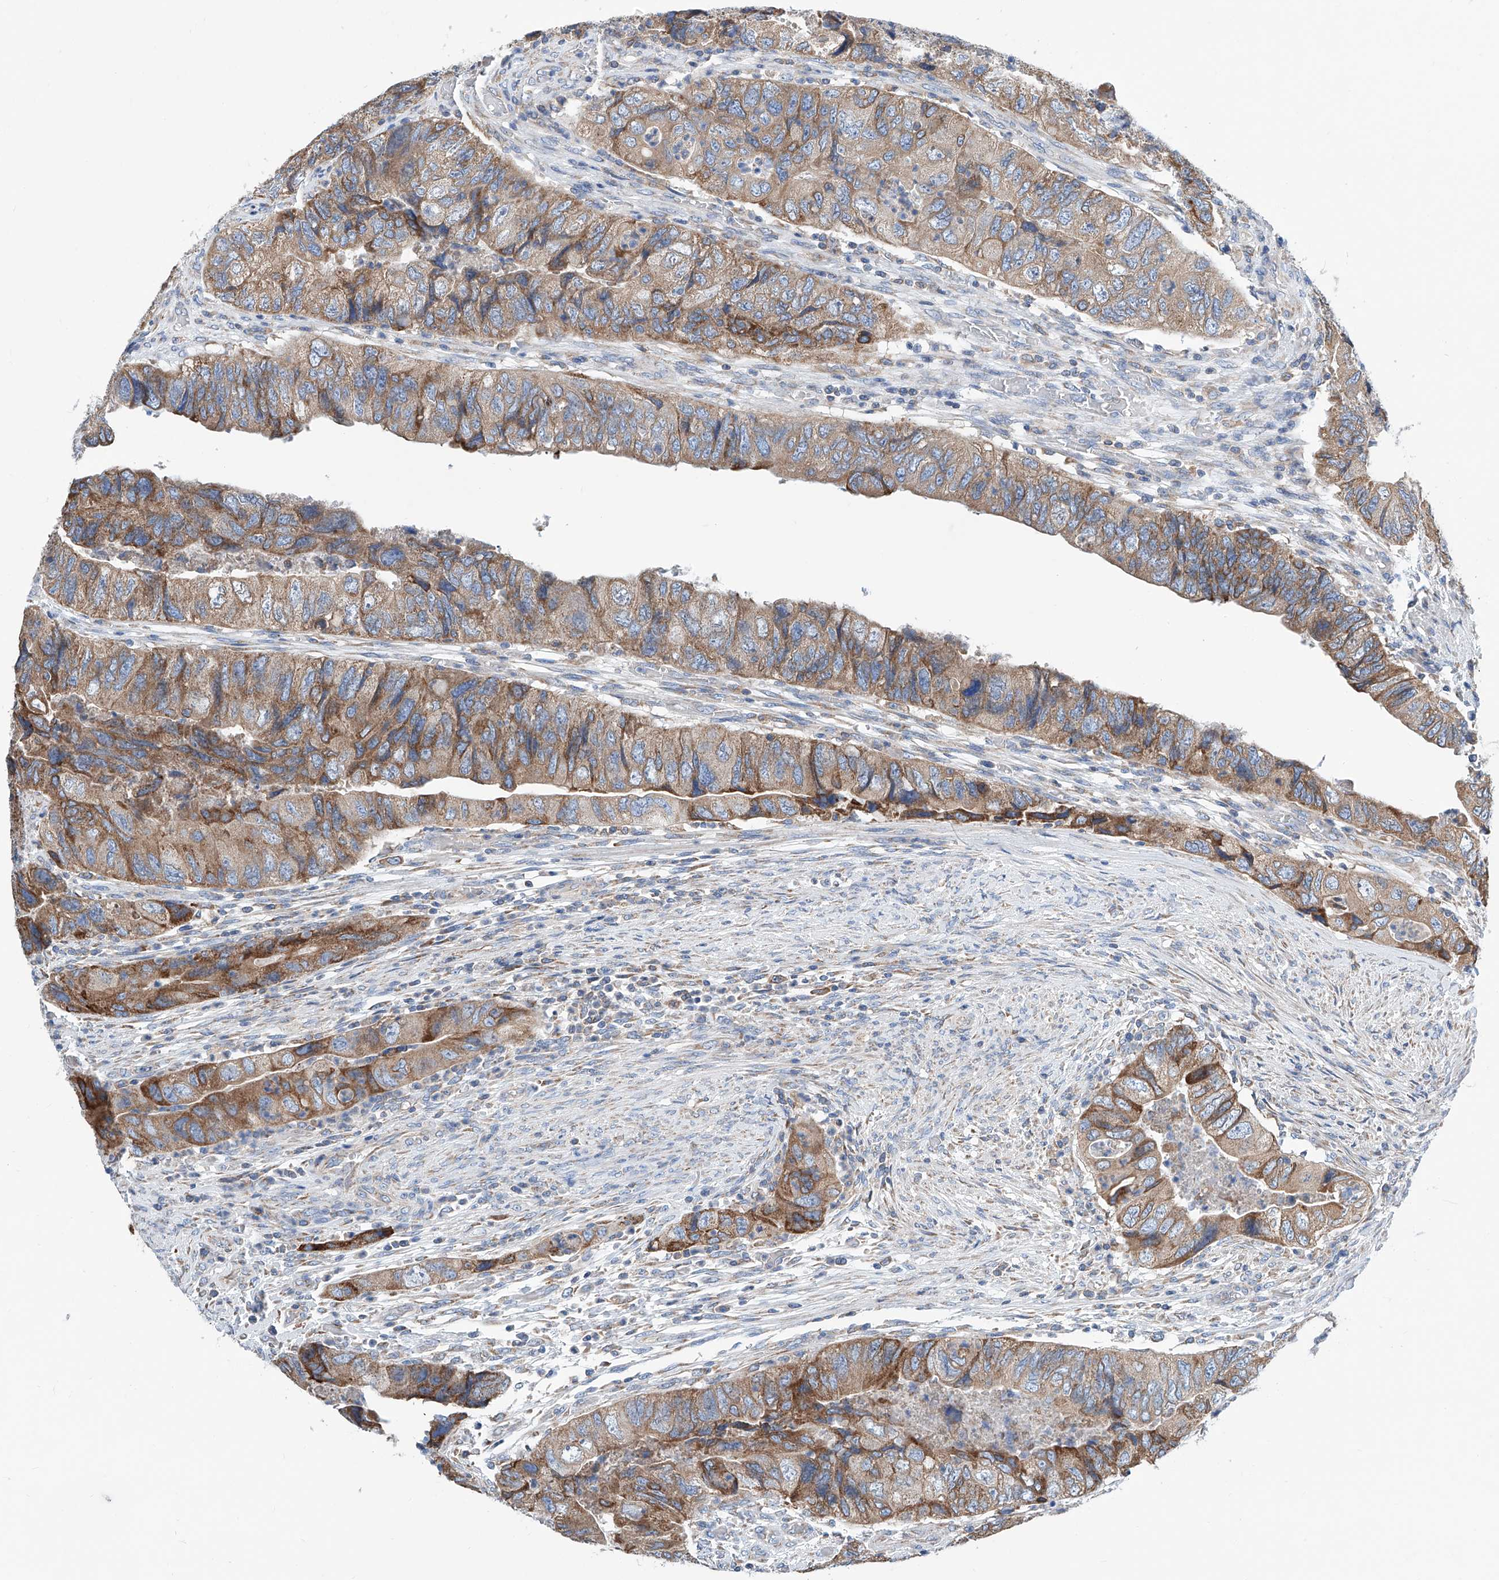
{"staining": {"intensity": "moderate", "quantity": "25%-75%", "location": "cytoplasmic/membranous"}, "tissue": "colorectal cancer", "cell_type": "Tumor cells", "image_type": "cancer", "snomed": [{"axis": "morphology", "description": "Adenocarcinoma, NOS"}, {"axis": "topography", "description": "Rectum"}], "caption": "Immunohistochemical staining of colorectal adenocarcinoma exhibits medium levels of moderate cytoplasmic/membranous staining in approximately 25%-75% of tumor cells.", "gene": "MAD2L1", "patient": {"sex": "male", "age": 63}}